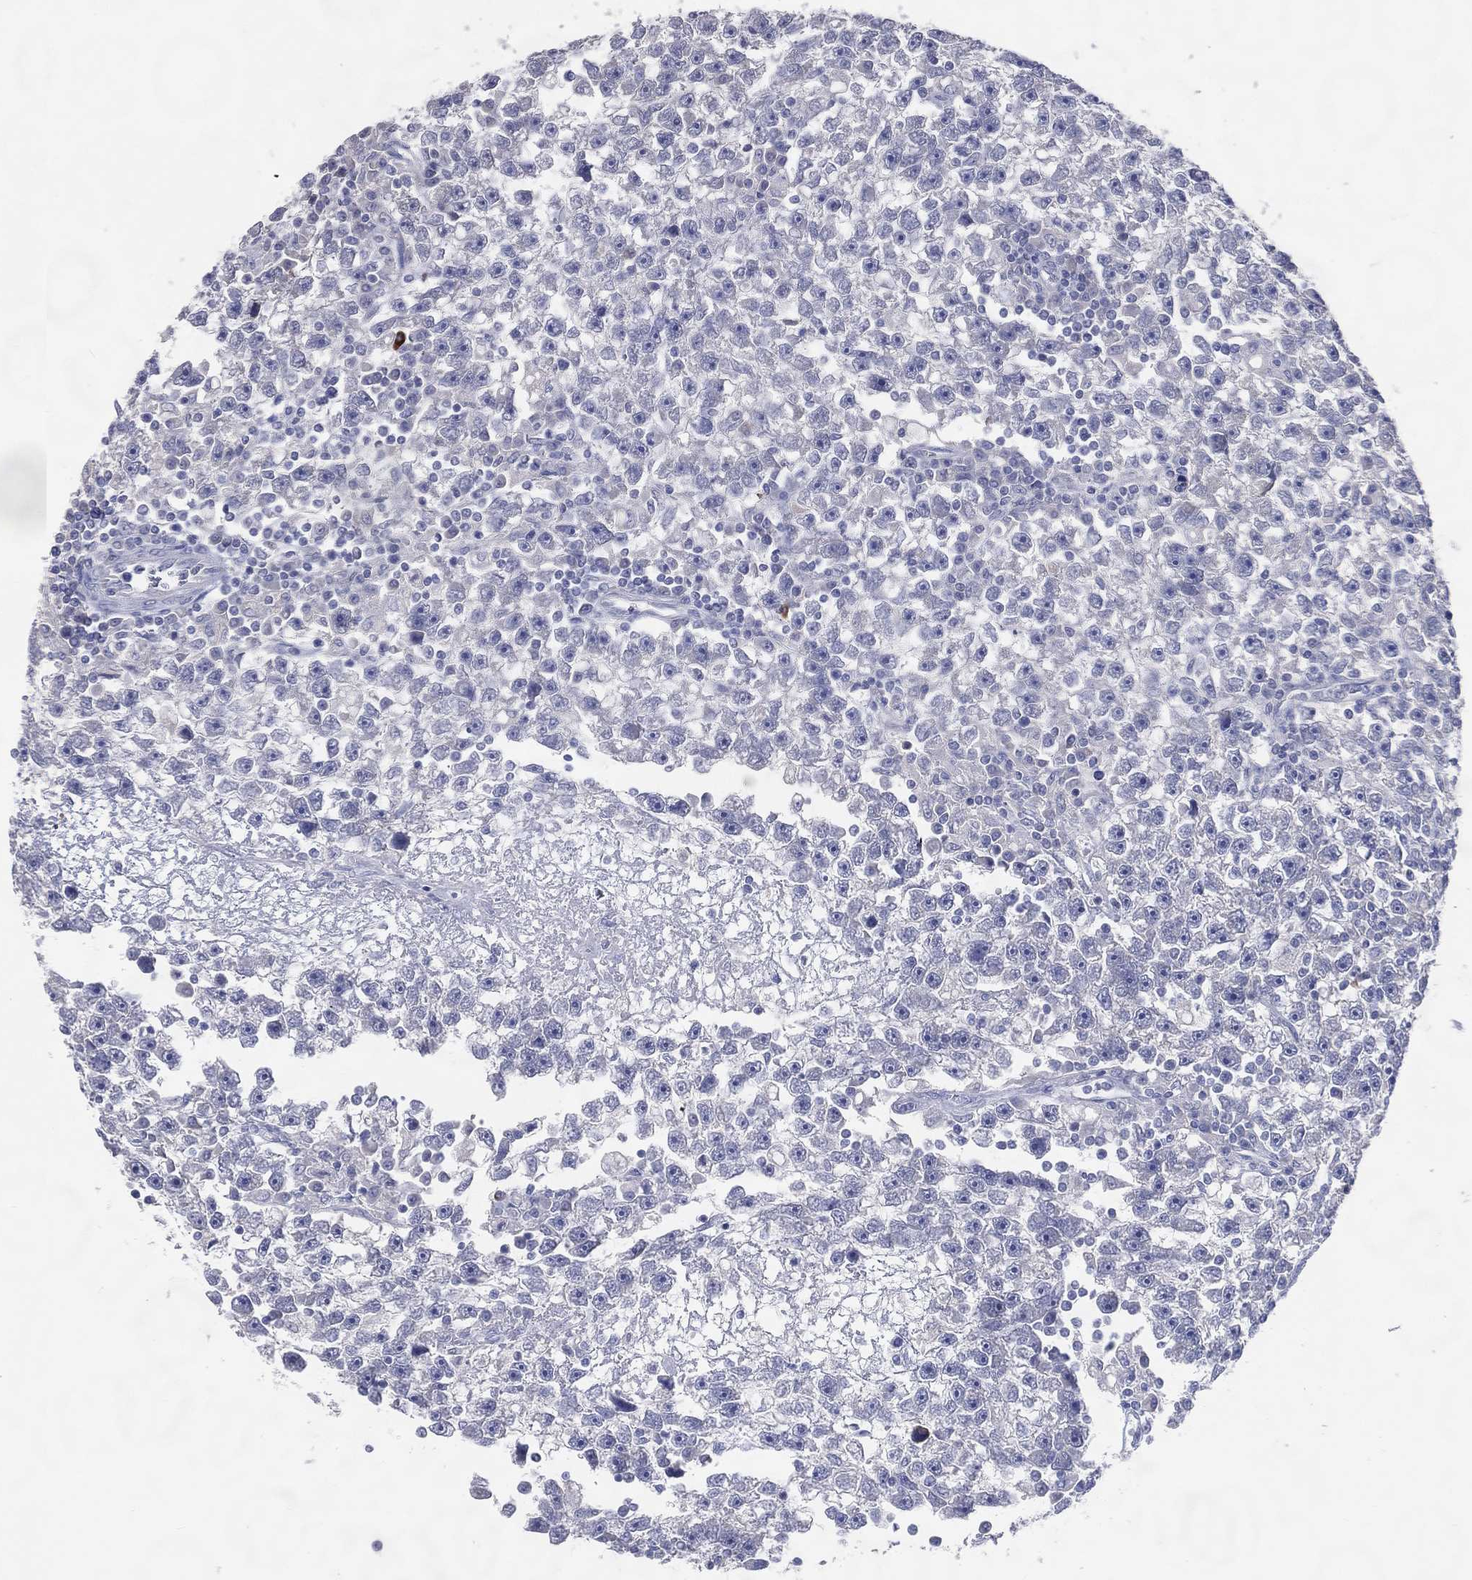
{"staining": {"intensity": "negative", "quantity": "none", "location": "none"}, "tissue": "testis cancer", "cell_type": "Tumor cells", "image_type": "cancer", "snomed": [{"axis": "morphology", "description": "Seminoma, NOS"}, {"axis": "topography", "description": "Testis"}], "caption": "Tumor cells are negative for brown protein staining in testis seminoma.", "gene": "DNAH6", "patient": {"sex": "male", "age": 47}}